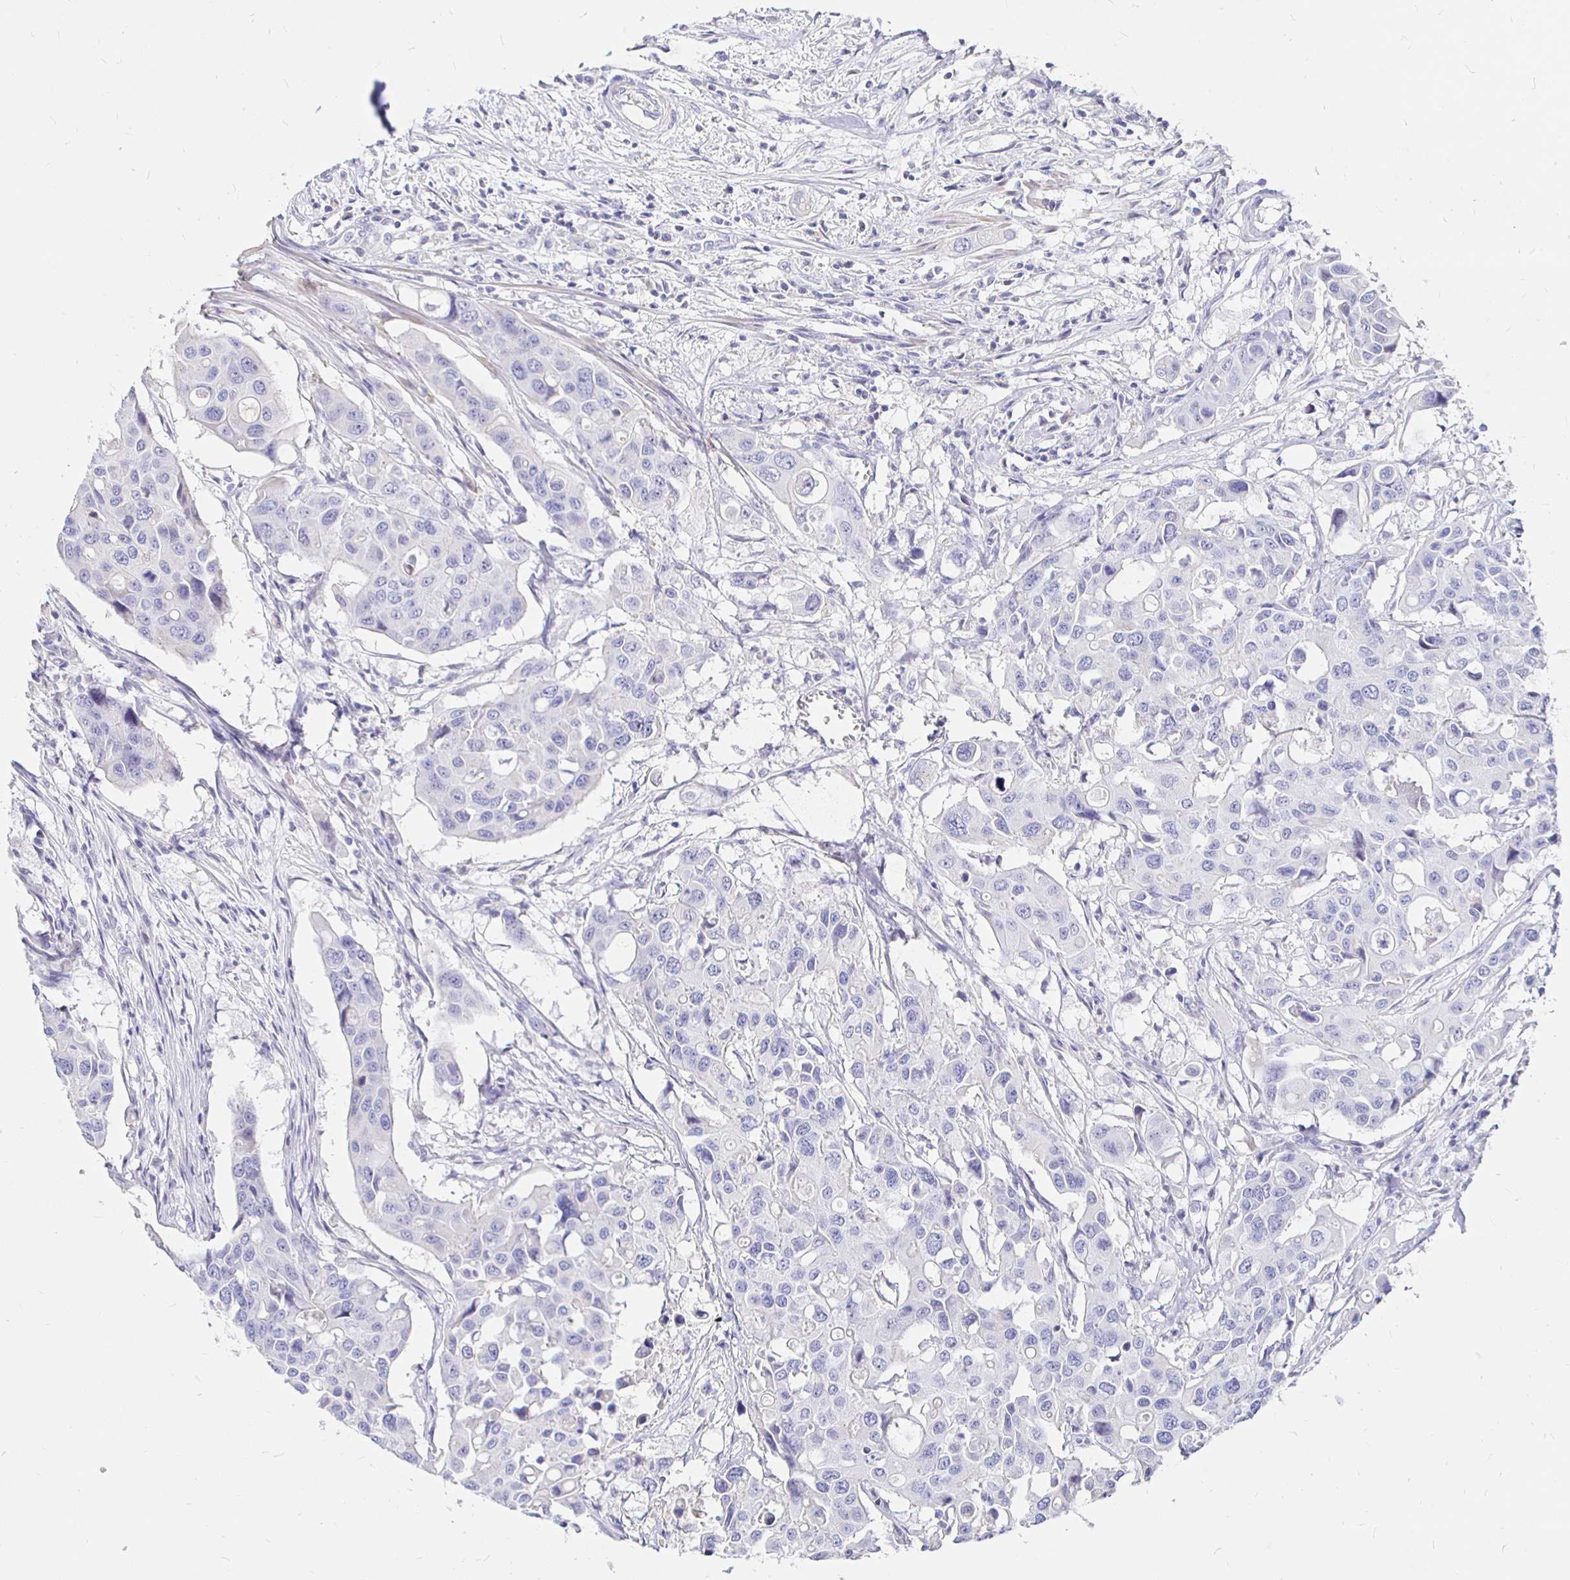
{"staining": {"intensity": "negative", "quantity": "none", "location": "none"}, "tissue": "colorectal cancer", "cell_type": "Tumor cells", "image_type": "cancer", "snomed": [{"axis": "morphology", "description": "Adenocarcinoma, NOS"}, {"axis": "topography", "description": "Colon"}], "caption": "This is an immunohistochemistry histopathology image of colorectal cancer. There is no staining in tumor cells.", "gene": "NECAB1", "patient": {"sex": "male", "age": 77}}